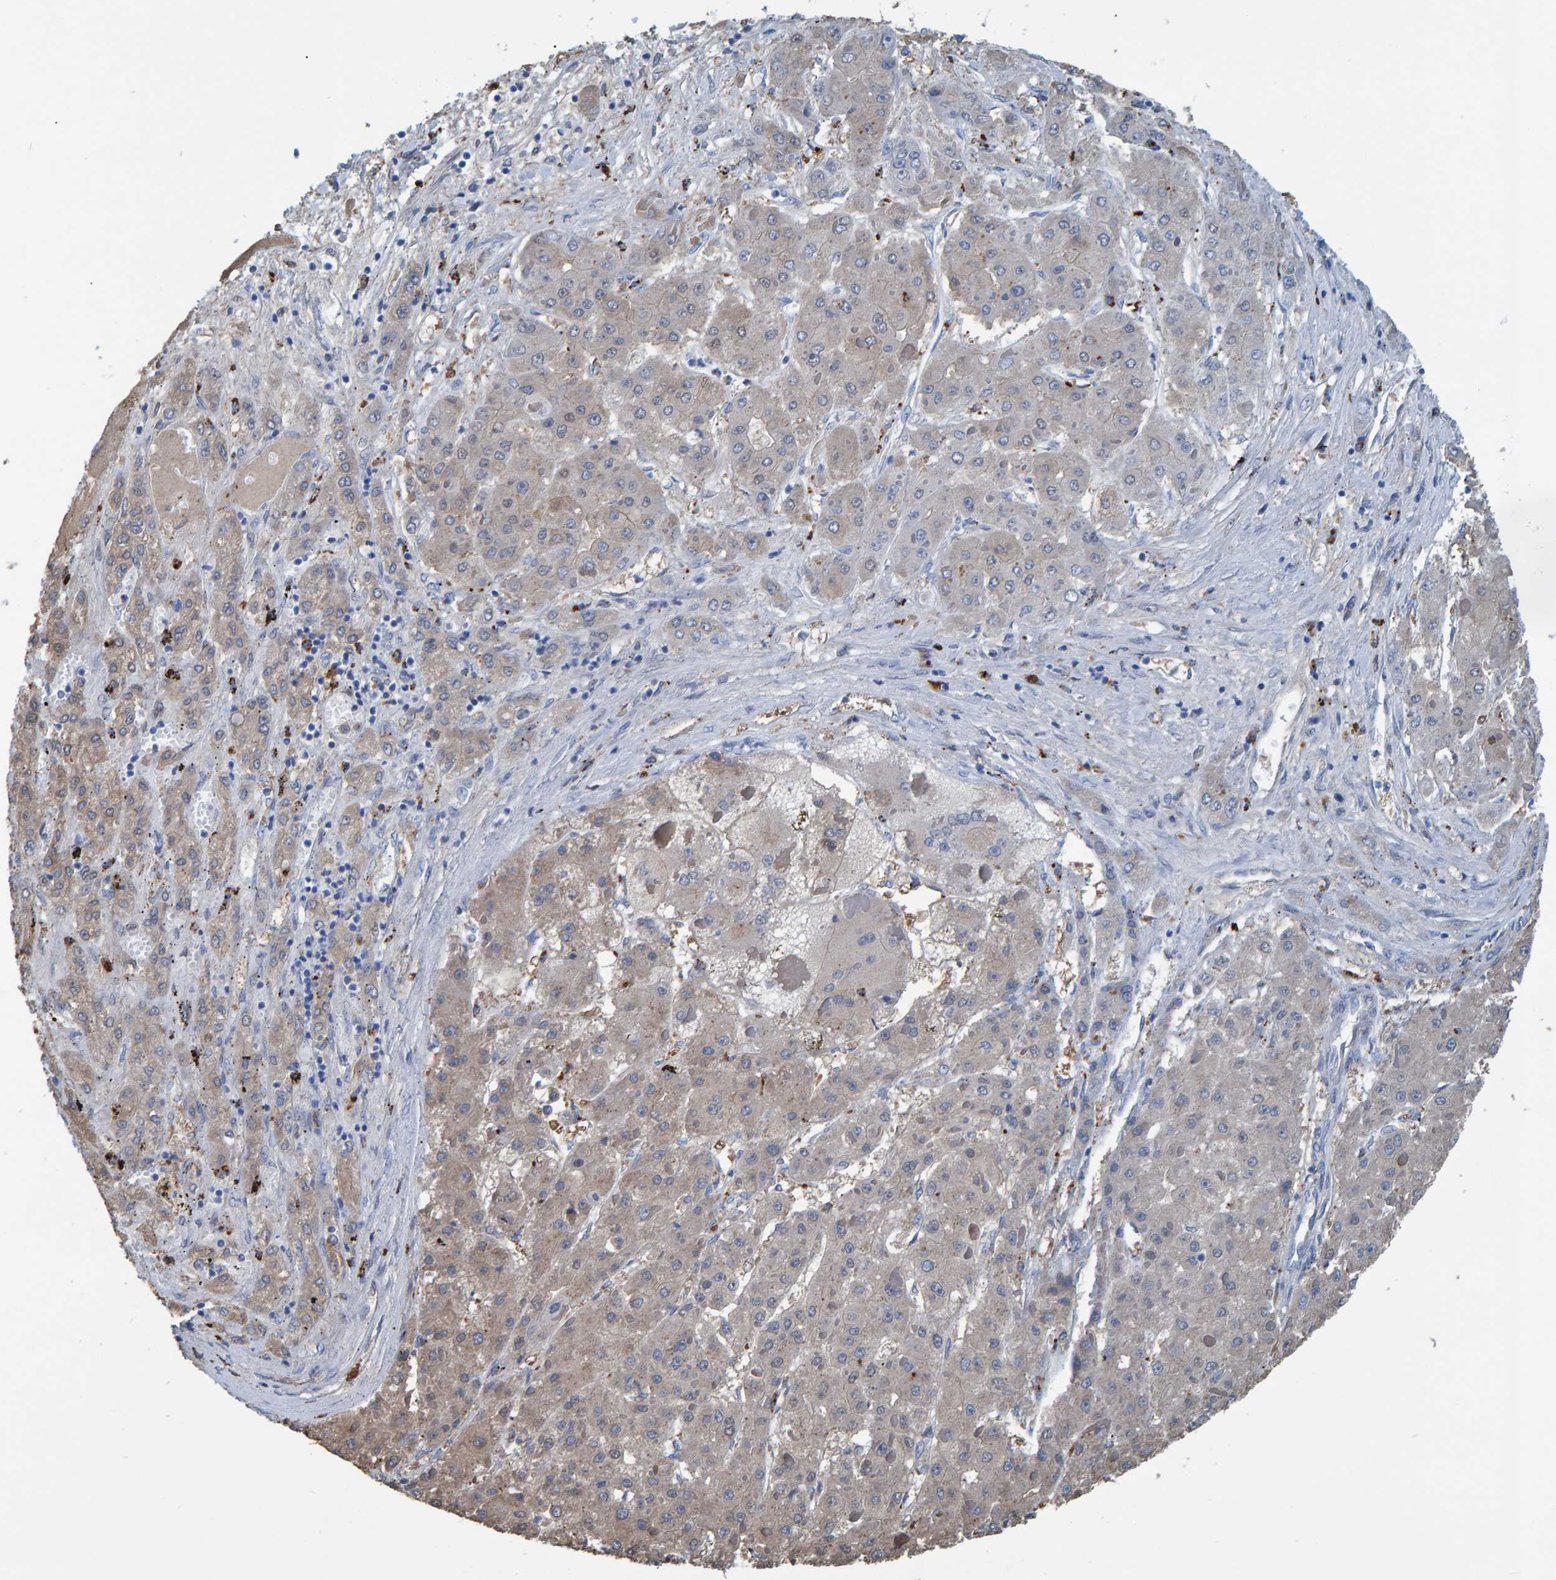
{"staining": {"intensity": "weak", "quantity": ">75%", "location": "cytoplasmic/membranous"}, "tissue": "liver cancer", "cell_type": "Tumor cells", "image_type": "cancer", "snomed": [{"axis": "morphology", "description": "Carcinoma, Hepatocellular, NOS"}, {"axis": "topography", "description": "Liver"}], "caption": "Immunohistochemical staining of human liver cancer (hepatocellular carcinoma) reveals weak cytoplasmic/membranous protein positivity in about >75% of tumor cells.", "gene": "IDO1", "patient": {"sex": "female", "age": 73}}